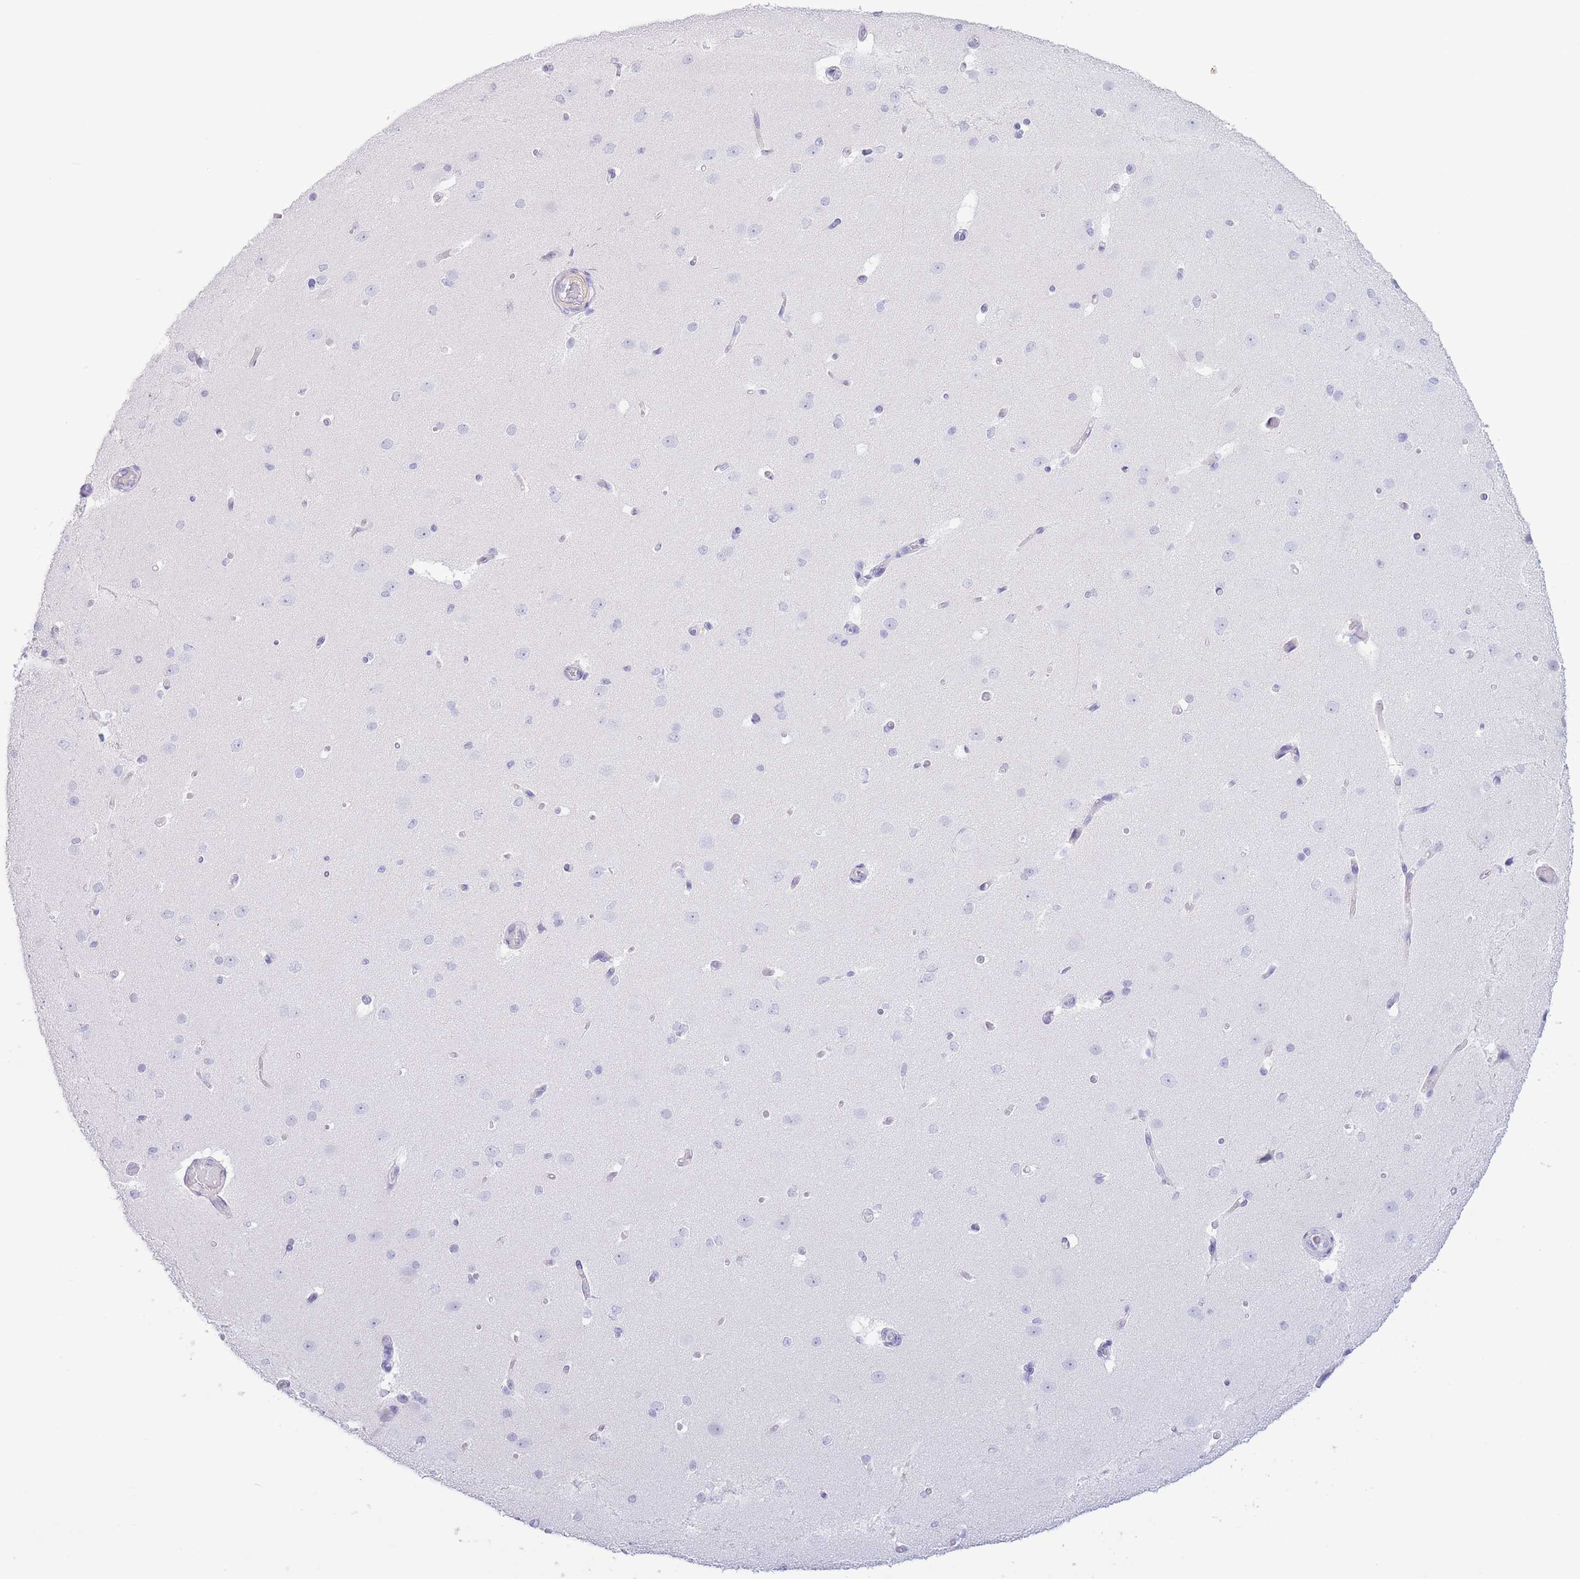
{"staining": {"intensity": "negative", "quantity": "none", "location": "none"}, "tissue": "cerebral cortex", "cell_type": "Endothelial cells", "image_type": "normal", "snomed": [{"axis": "morphology", "description": "Normal tissue, NOS"}, {"axis": "morphology", "description": "Inflammation, NOS"}, {"axis": "topography", "description": "Cerebral cortex"}], "caption": "IHC histopathology image of unremarkable human cerebral cortex stained for a protein (brown), which shows no positivity in endothelial cells. (DAB immunohistochemistry (IHC), high magnification).", "gene": "PKLR", "patient": {"sex": "male", "age": 6}}